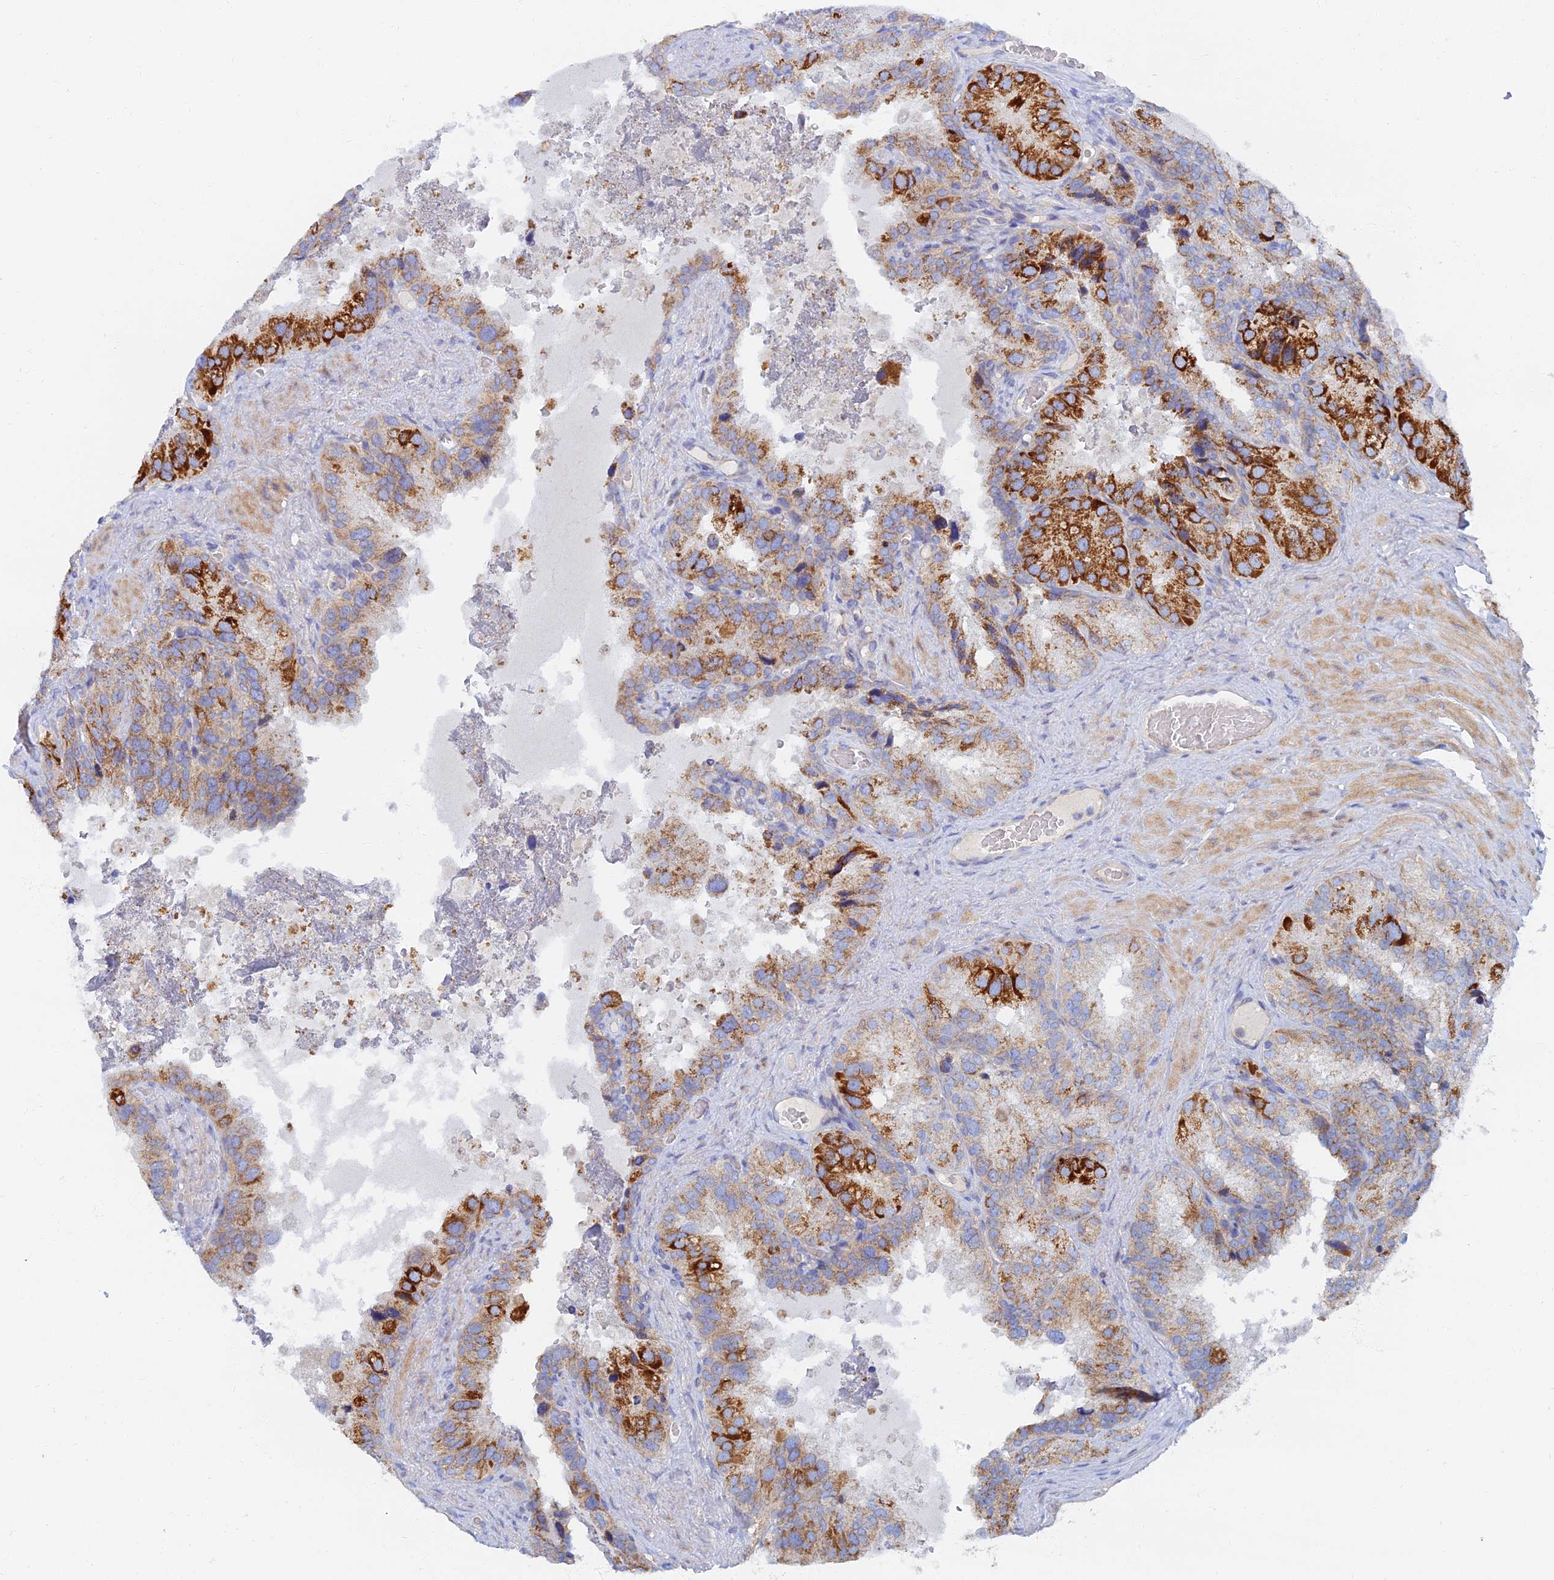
{"staining": {"intensity": "strong", "quantity": "25%-75%", "location": "cytoplasmic/membranous"}, "tissue": "seminal vesicle", "cell_type": "Glandular cells", "image_type": "normal", "snomed": [{"axis": "morphology", "description": "Normal tissue, NOS"}, {"axis": "topography", "description": "Seminal veicle"}], "caption": "Protein positivity by IHC exhibits strong cytoplasmic/membranous staining in approximately 25%-75% of glandular cells in benign seminal vesicle.", "gene": "TMEM44", "patient": {"sex": "male", "age": 58}}